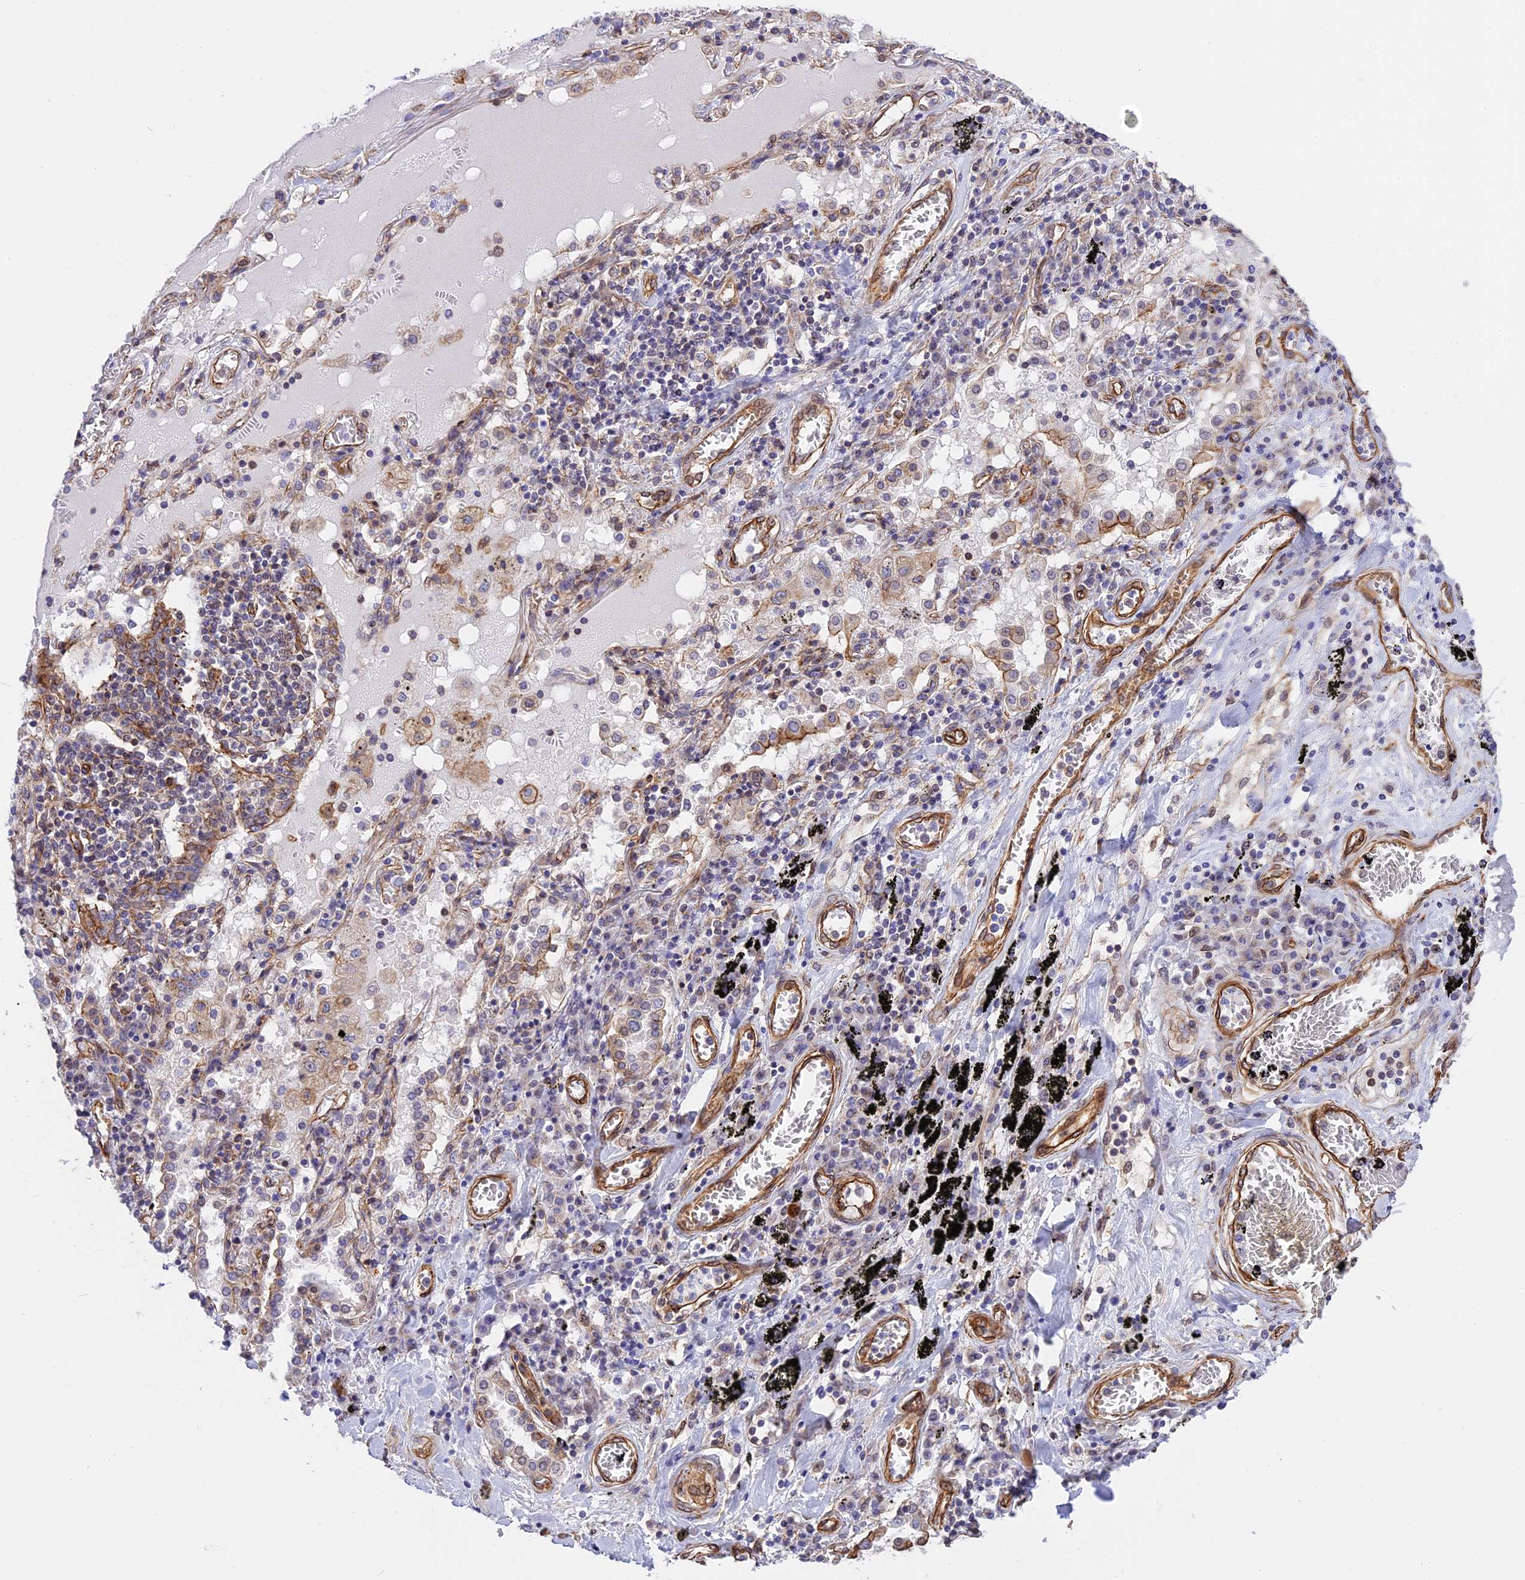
{"staining": {"intensity": "moderate", "quantity": "<25%", "location": "cytoplasmic/membranous"}, "tissue": "lung cancer", "cell_type": "Tumor cells", "image_type": "cancer", "snomed": [{"axis": "morphology", "description": "Squamous cell carcinoma, NOS"}, {"axis": "topography", "description": "Lung"}], "caption": "A brown stain labels moderate cytoplasmic/membranous expression of a protein in lung cancer (squamous cell carcinoma) tumor cells. (brown staining indicates protein expression, while blue staining denotes nuclei).", "gene": "R3HDM4", "patient": {"sex": "male", "age": 65}}